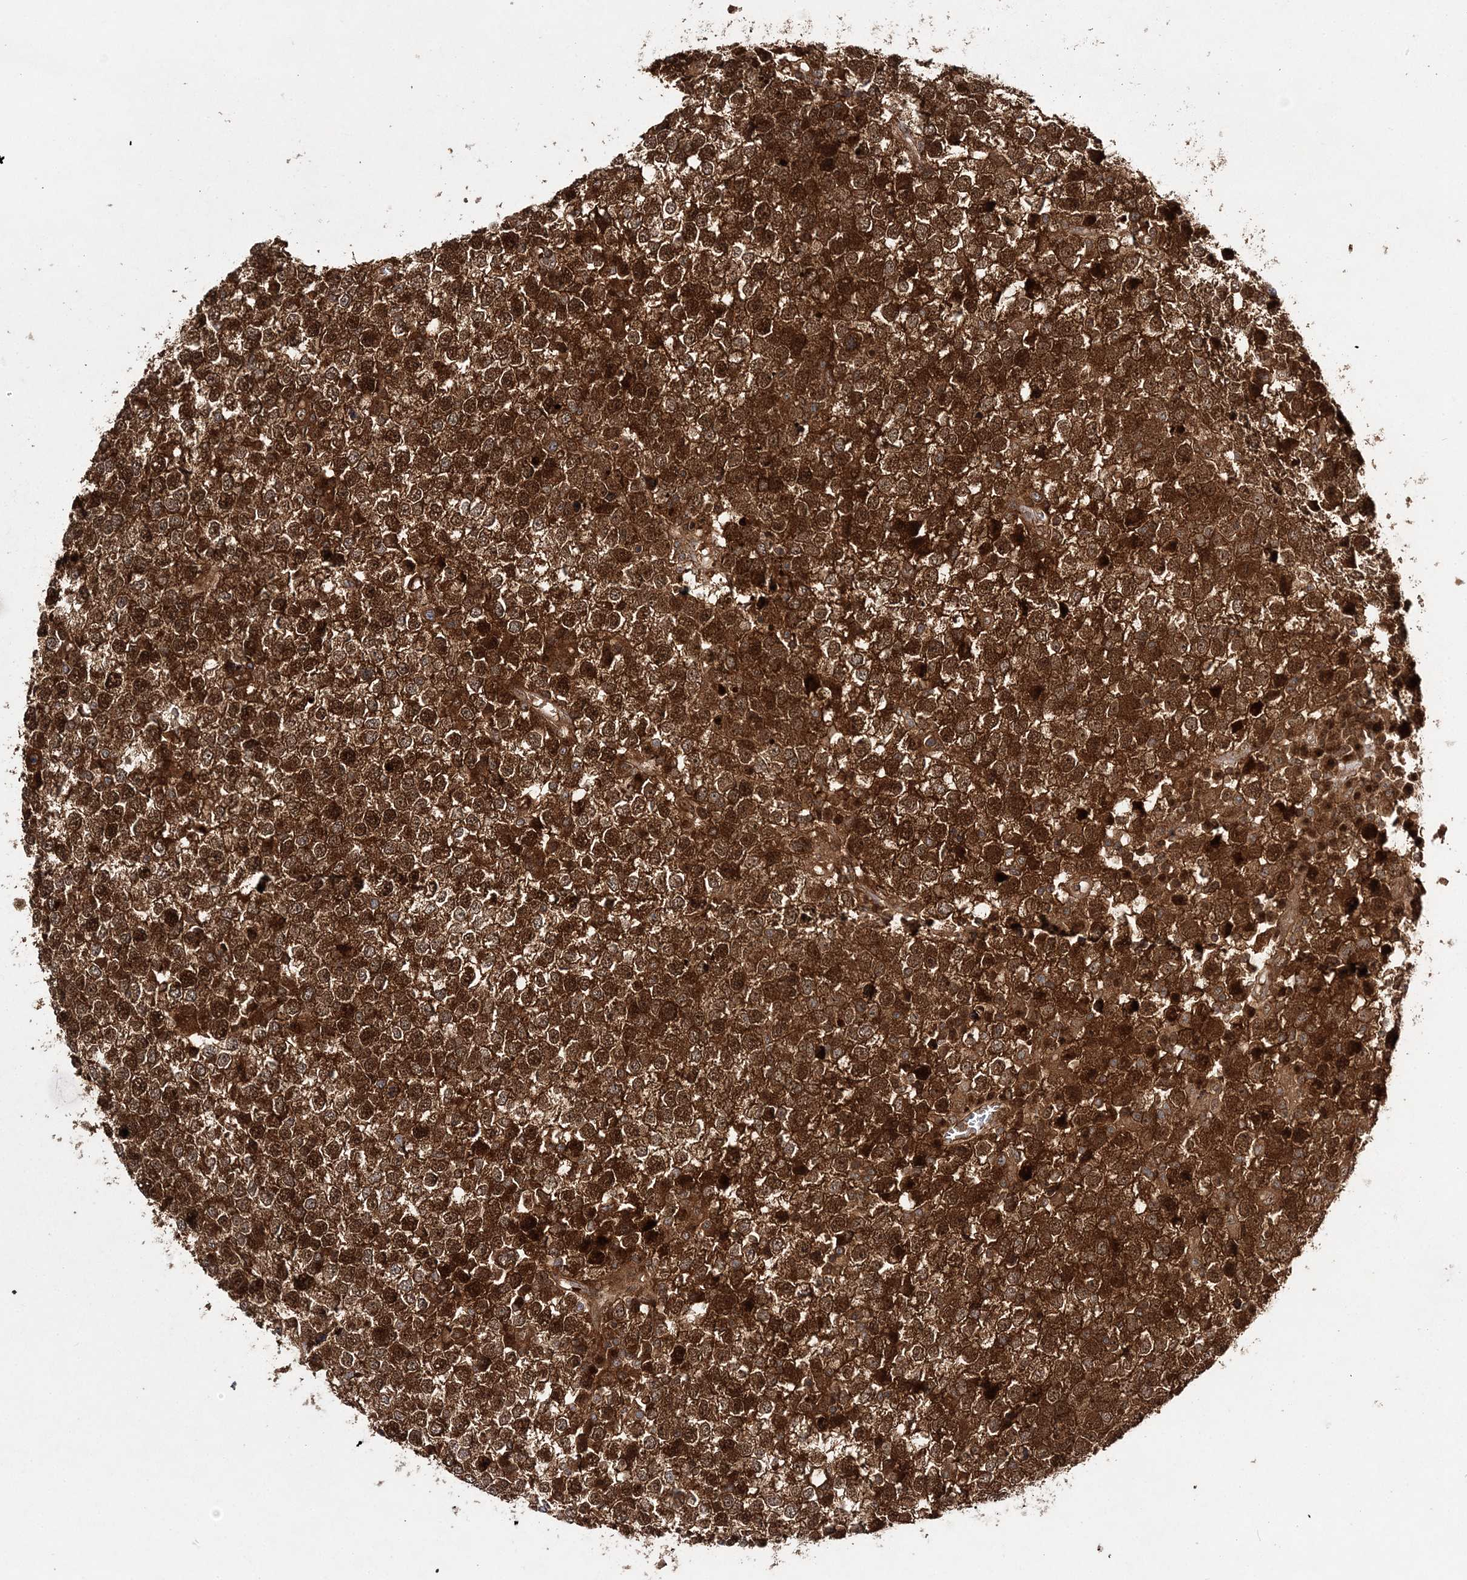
{"staining": {"intensity": "strong", "quantity": ">75%", "location": "cytoplasmic/membranous,nuclear"}, "tissue": "testis cancer", "cell_type": "Tumor cells", "image_type": "cancer", "snomed": [{"axis": "morphology", "description": "Seminoma, NOS"}, {"axis": "topography", "description": "Testis"}], "caption": "DAB (3,3'-diaminobenzidine) immunohistochemical staining of human testis cancer displays strong cytoplasmic/membranous and nuclear protein positivity in approximately >75% of tumor cells.", "gene": "NIF3L1", "patient": {"sex": "male", "age": 65}}